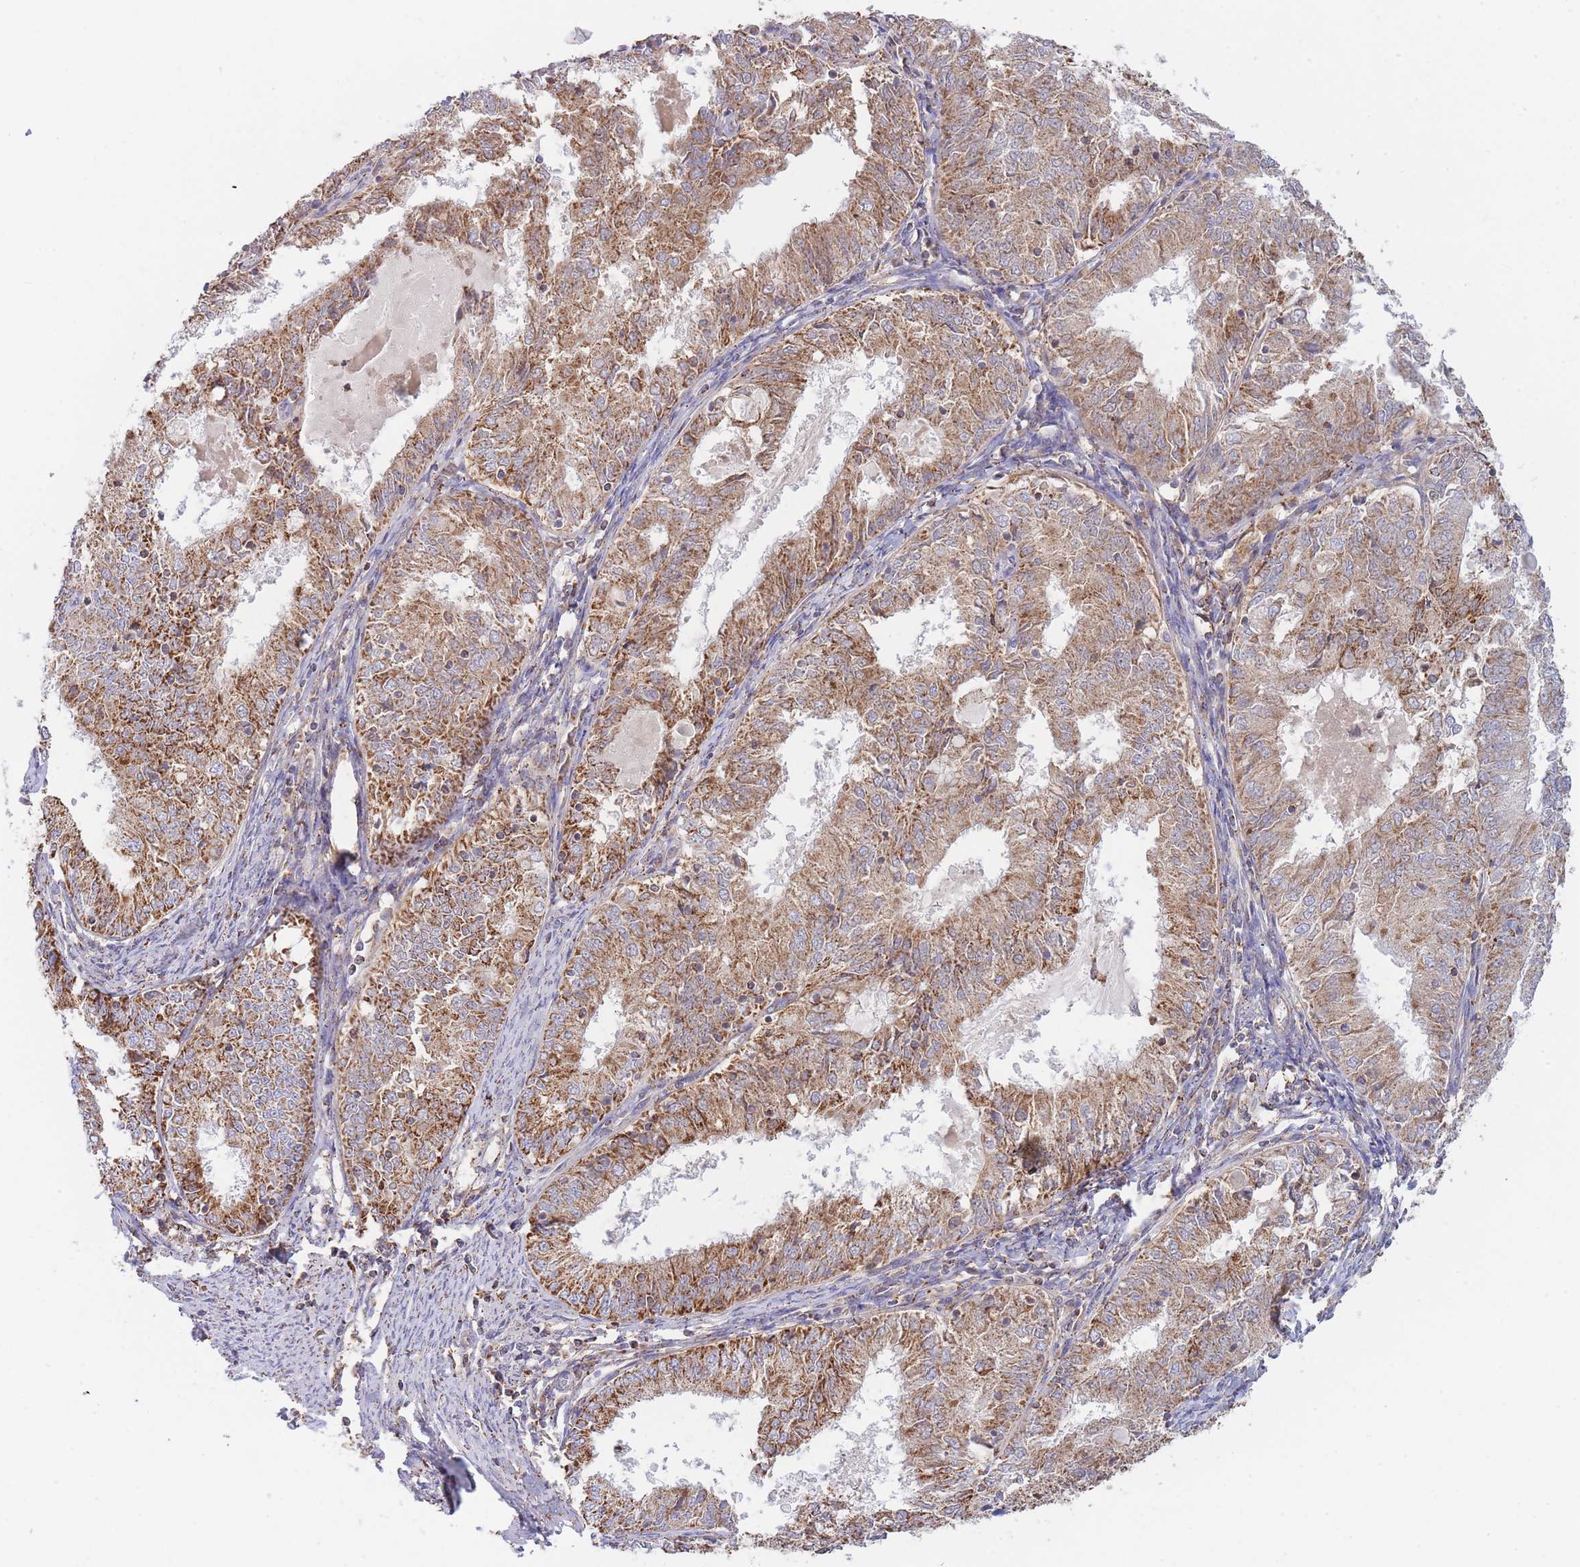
{"staining": {"intensity": "strong", "quantity": ">75%", "location": "cytoplasmic/membranous"}, "tissue": "endometrial cancer", "cell_type": "Tumor cells", "image_type": "cancer", "snomed": [{"axis": "morphology", "description": "Adenocarcinoma, NOS"}, {"axis": "topography", "description": "Endometrium"}], "caption": "Immunohistochemical staining of human endometrial cancer displays high levels of strong cytoplasmic/membranous protein positivity in about >75% of tumor cells.", "gene": "MRPL17", "patient": {"sex": "female", "age": 57}}